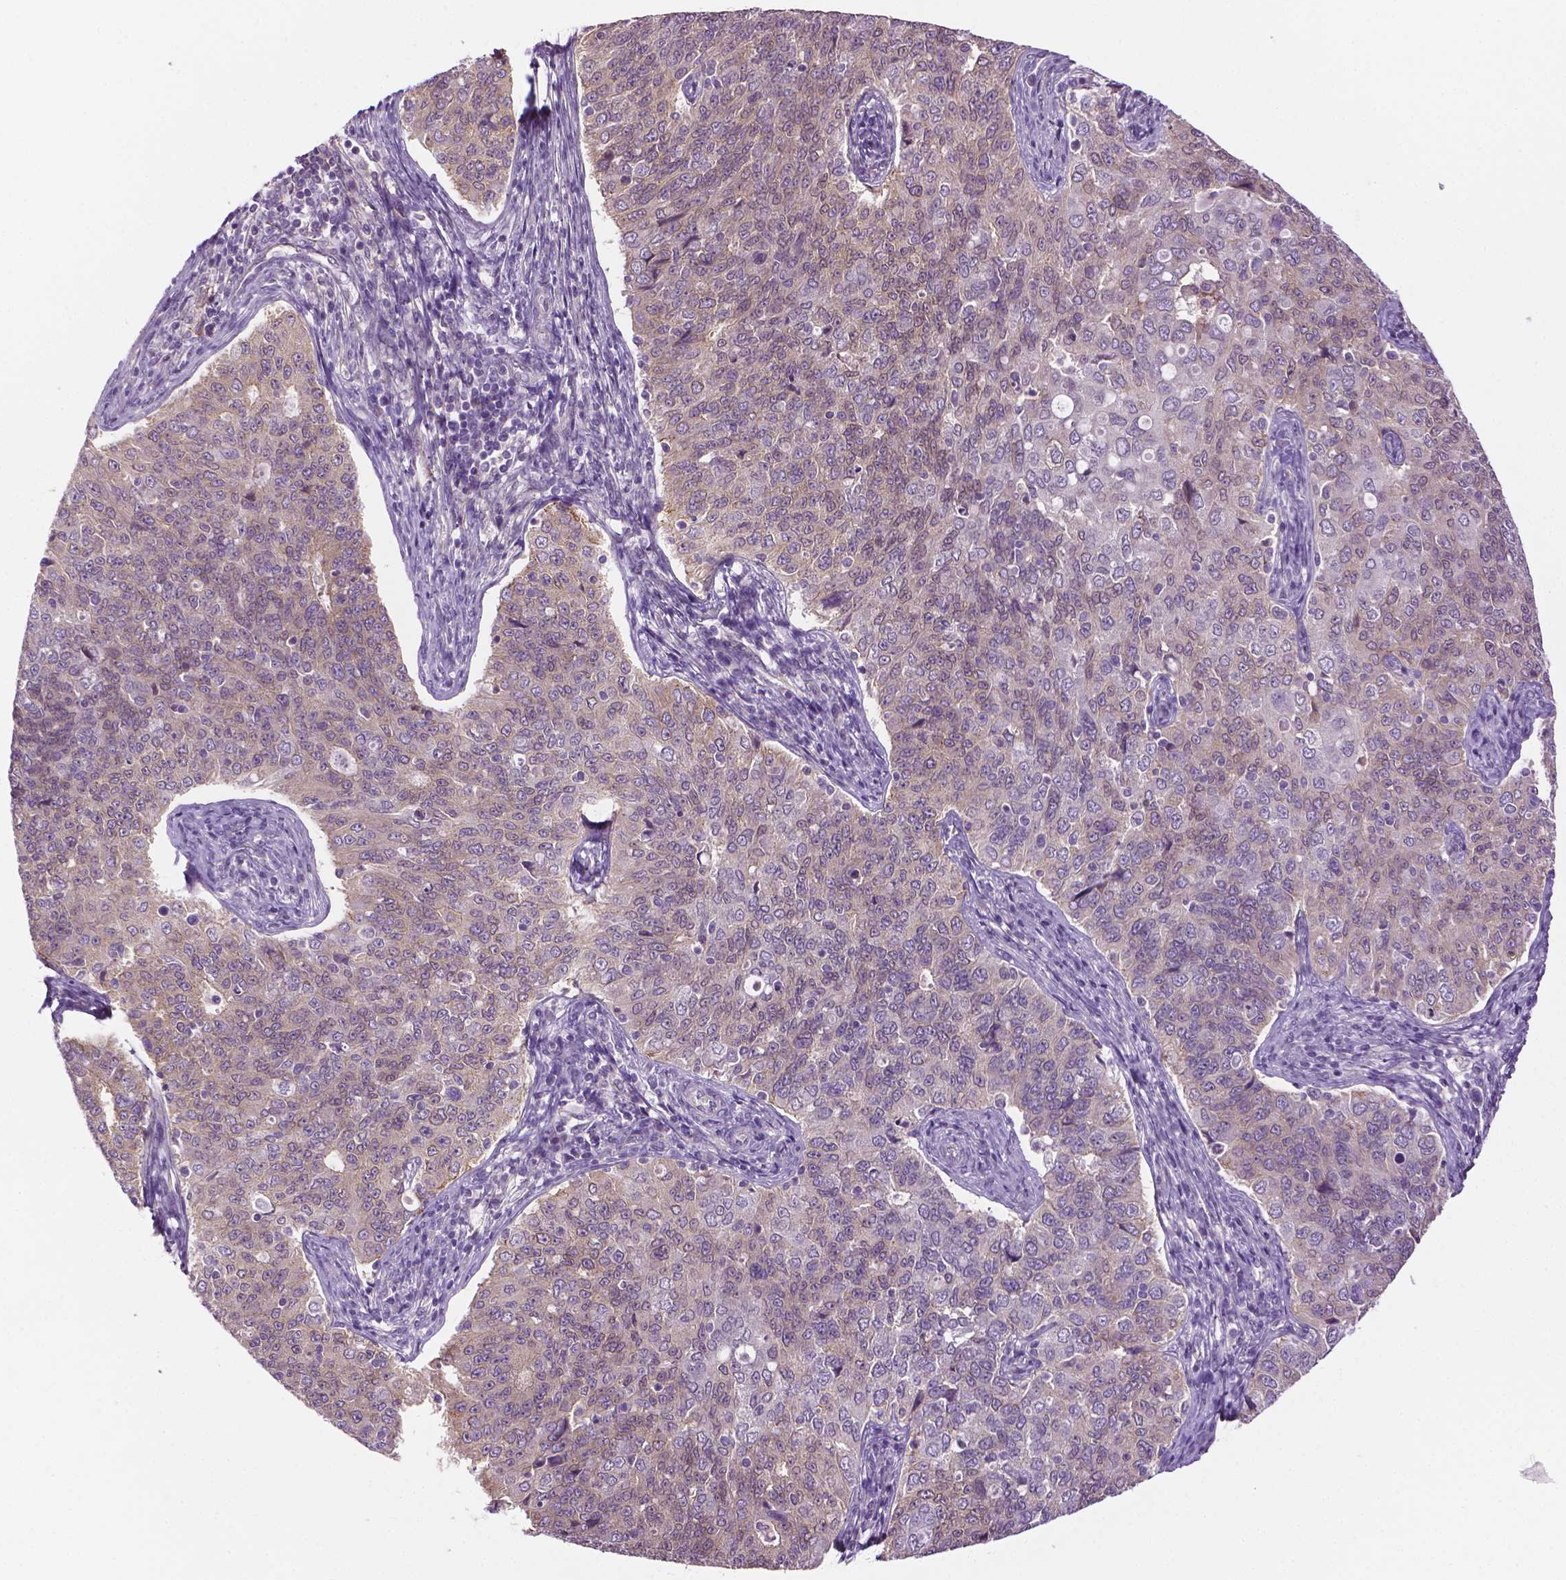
{"staining": {"intensity": "weak", "quantity": "<25%", "location": "cytoplasmic/membranous"}, "tissue": "endometrial cancer", "cell_type": "Tumor cells", "image_type": "cancer", "snomed": [{"axis": "morphology", "description": "Adenocarcinoma, NOS"}, {"axis": "topography", "description": "Endometrium"}], "caption": "Tumor cells show no significant expression in adenocarcinoma (endometrial).", "gene": "MCOLN3", "patient": {"sex": "female", "age": 43}}